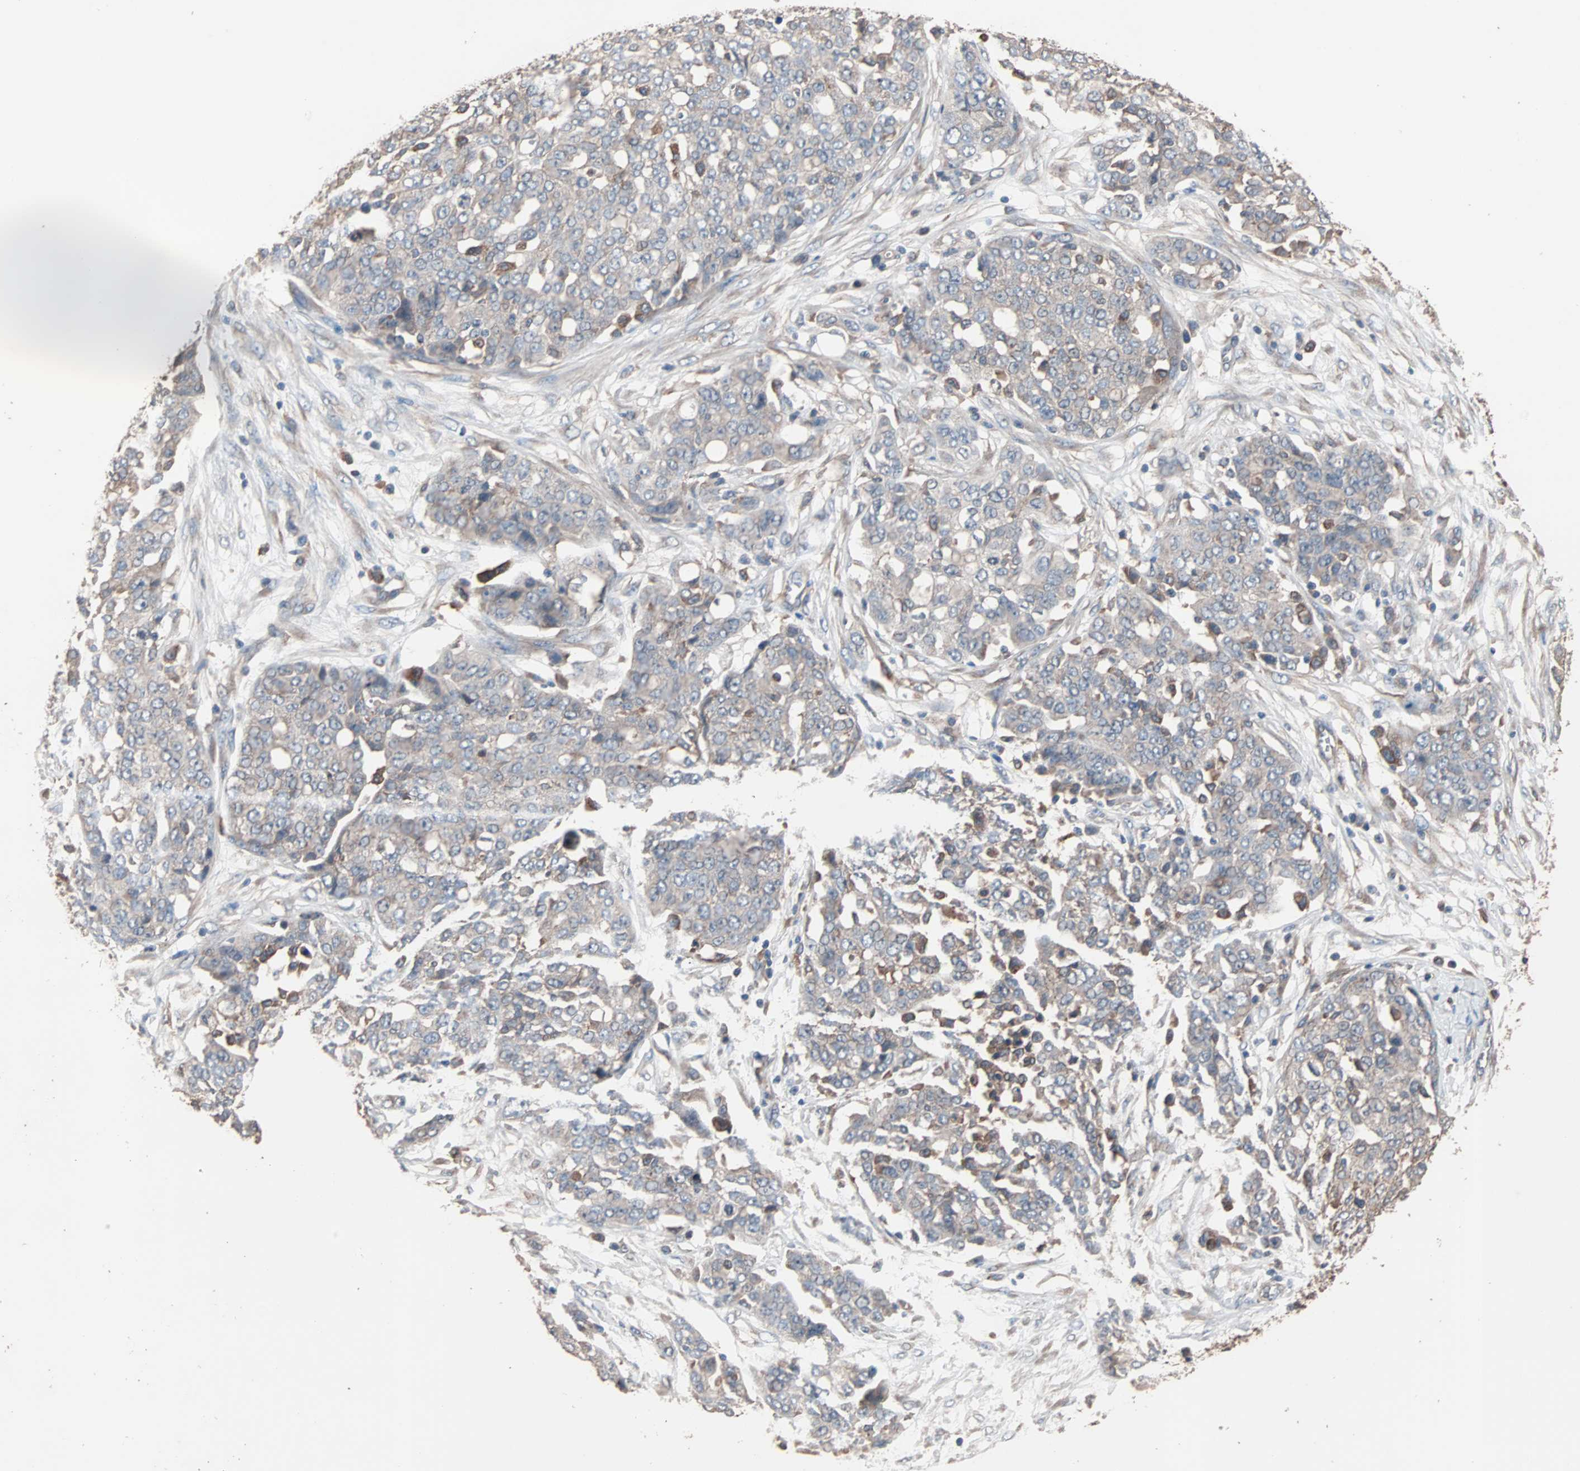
{"staining": {"intensity": "weak", "quantity": "25%-75%", "location": "cytoplasmic/membranous"}, "tissue": "ovarian cancer", "cell_type": "Tumor cells", "image_type": "cancer", "snomed": [{"axis": "morphology", "description": "Cystadenocarcinoma, serous, NOS"}, {"axis": "topography", "description": "Soft tissue"}, {"axis": "topography", "description": "Ovary"}], "caption": "Ovarian cancer tissue displays weak cytoplasmic/membranous staining in approximately 25%-75% of tumor cells", "gene": "ATG7", "patient": {"sex": "female", "age": 57}}